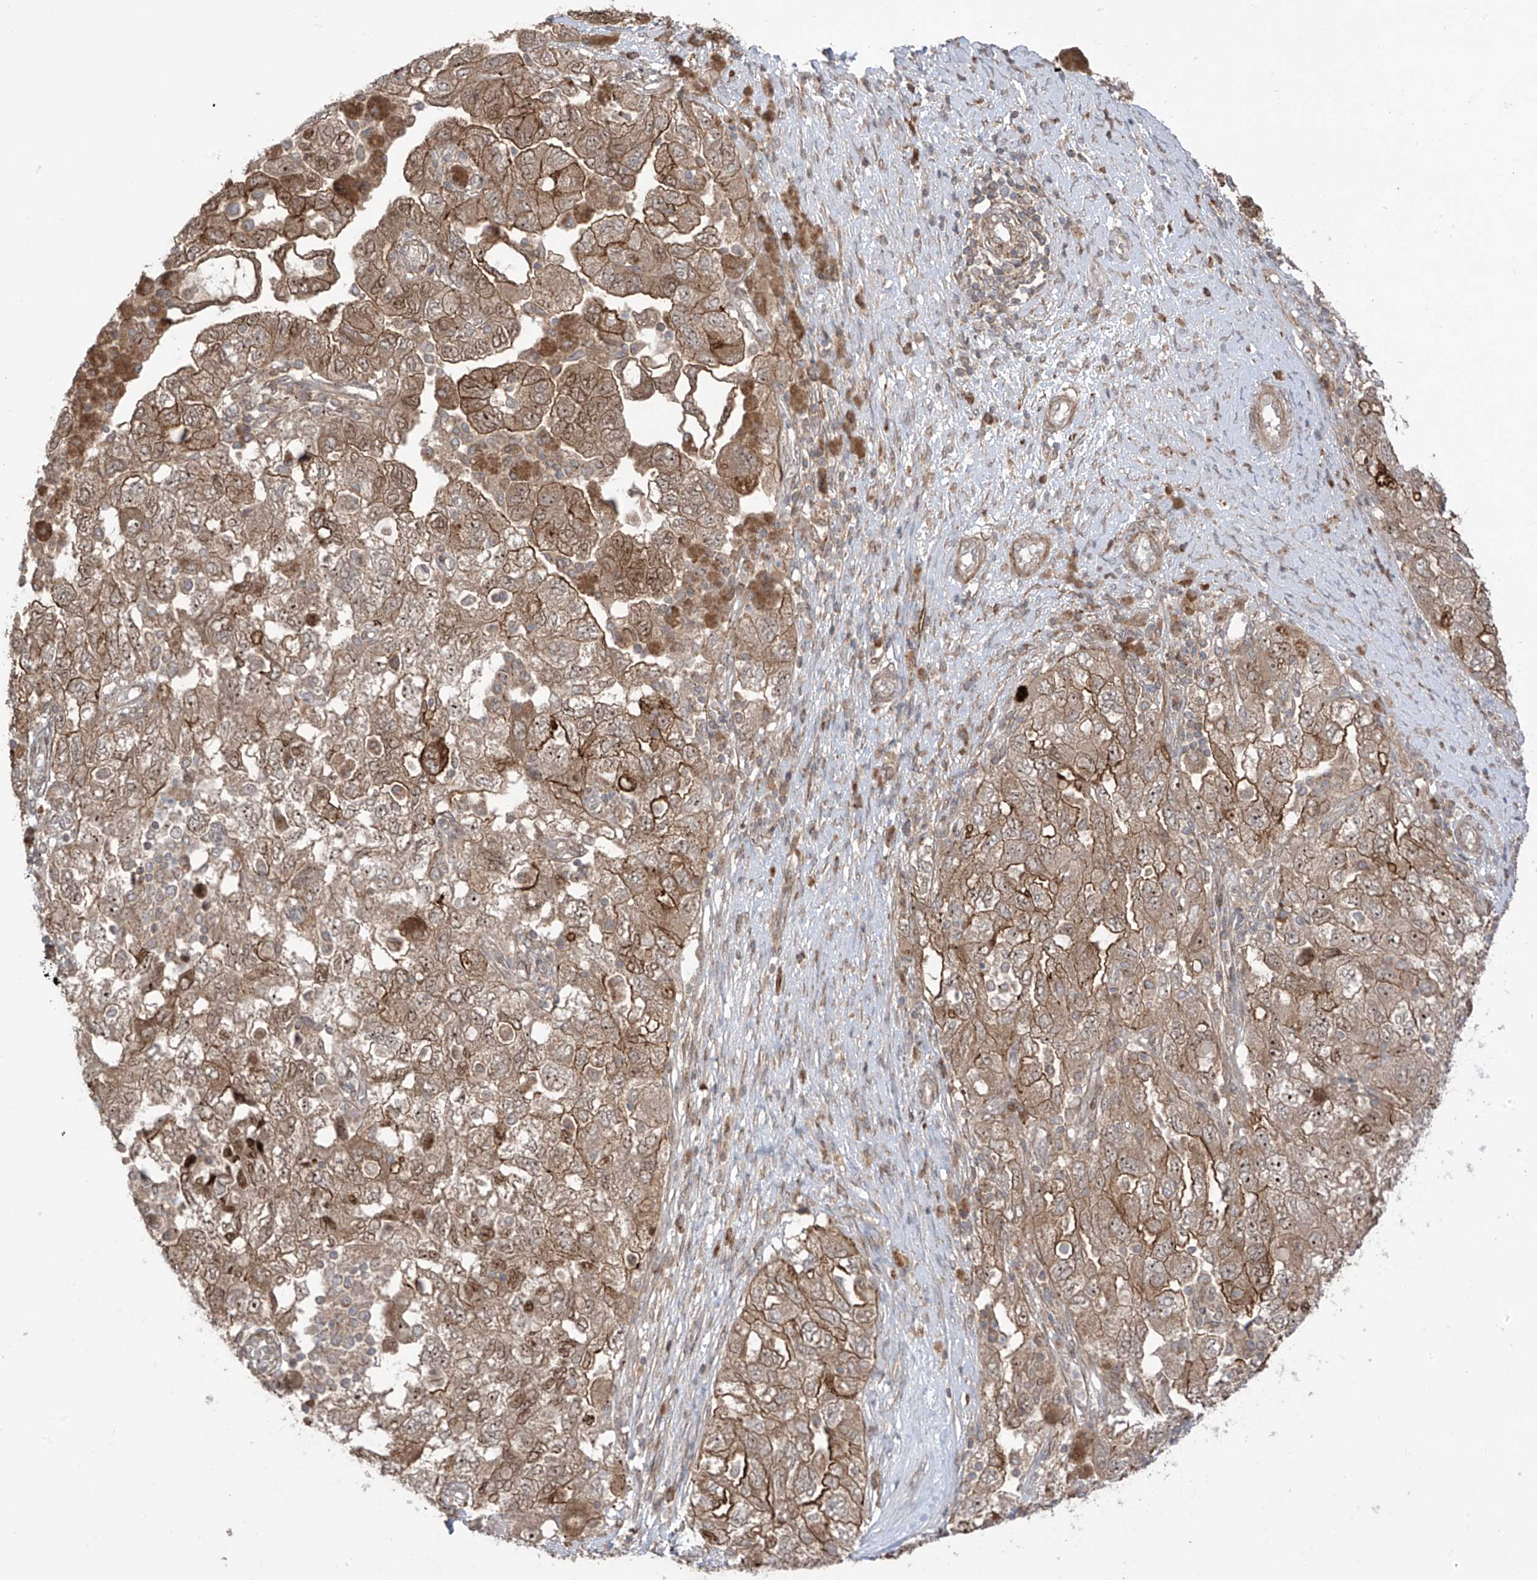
{"staining": {"intensity": "moderate", "quantity": ">75%", "location": "cytoplasmic/membranous"}, "tissue": "ovarian cancer", "cell_type": "Tumor cells", "image_type": "cancer", "snomed": [{"axis": "morphology", "description": "Carcinoma, NOS"}, {"axis": "morphology", "description": "Cystadenocarcinoma, serous, NOS"}, {"axis": "topography", "description": "Ovary"}], "caption": "About >75% of tumor cells in human ovarian carcinoma exhibit moderate cytoplasmic/membranous protein staining as visualized by brown immunohistochemical staining.", "gene": "LRRC74A", "patient": {"sex": "female", "age": 69}}